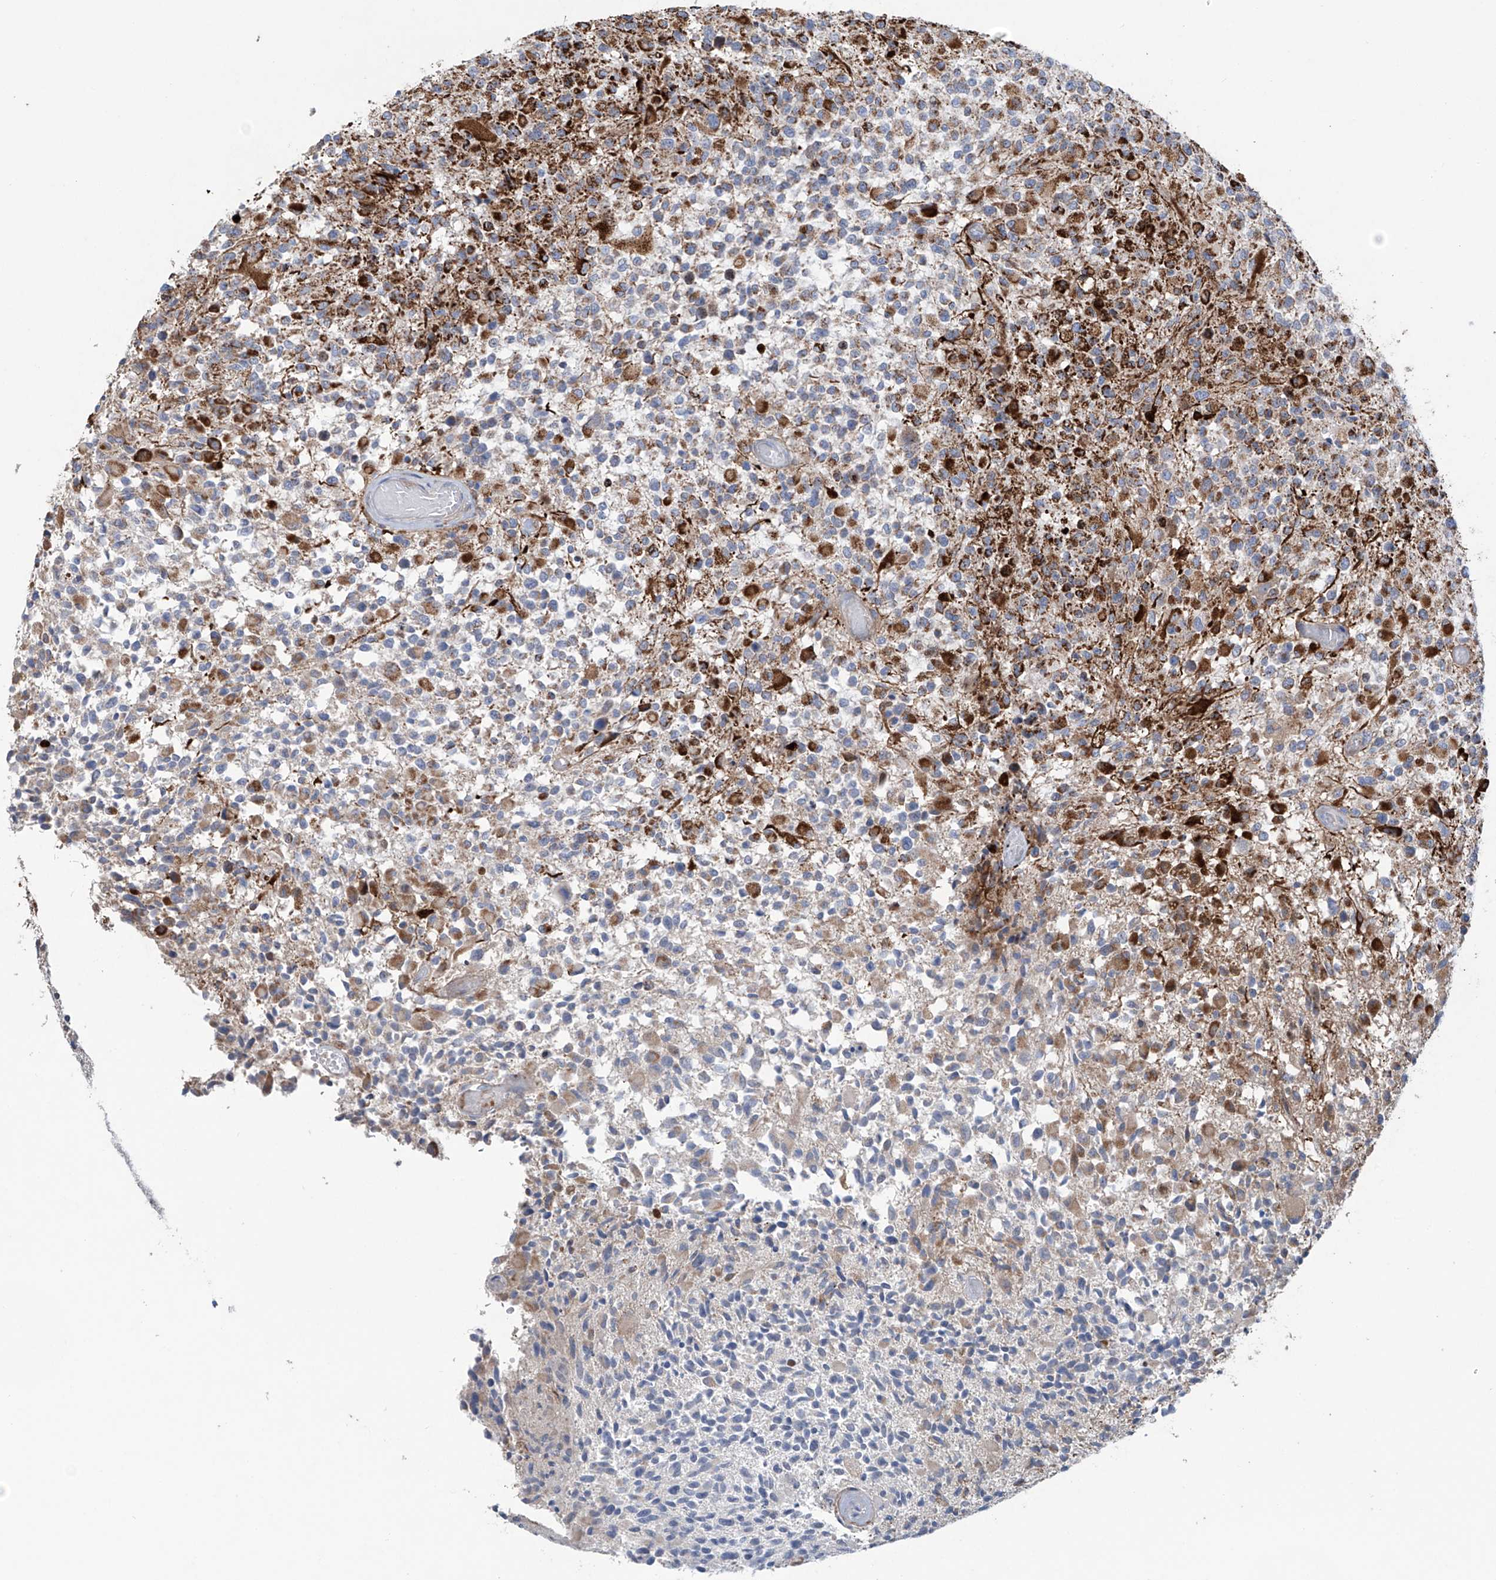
{"staining": {"intensity": "strong", "quantity": "25%-75%", "location": "cytoplasmic/membranous"}, "tissue": "glioma", "cell_type": "Tumor cells", "image_type": "cancer", "snomed": [{"axis": "morphology", "description": "Glioma, malignant, High grade"}, {"axis": "morphology", "description": "Glioblastoma, NOS"}, {"axis": "topography", "description": "Brain"}], "caption": "A brown stain highlights strong cytoplasmic/membranous positivity of a protein in human malignant high-grade glioma tumor cells.", "gene": "ALDH6A1", "patient": {"sex": "male", "age": 60}}